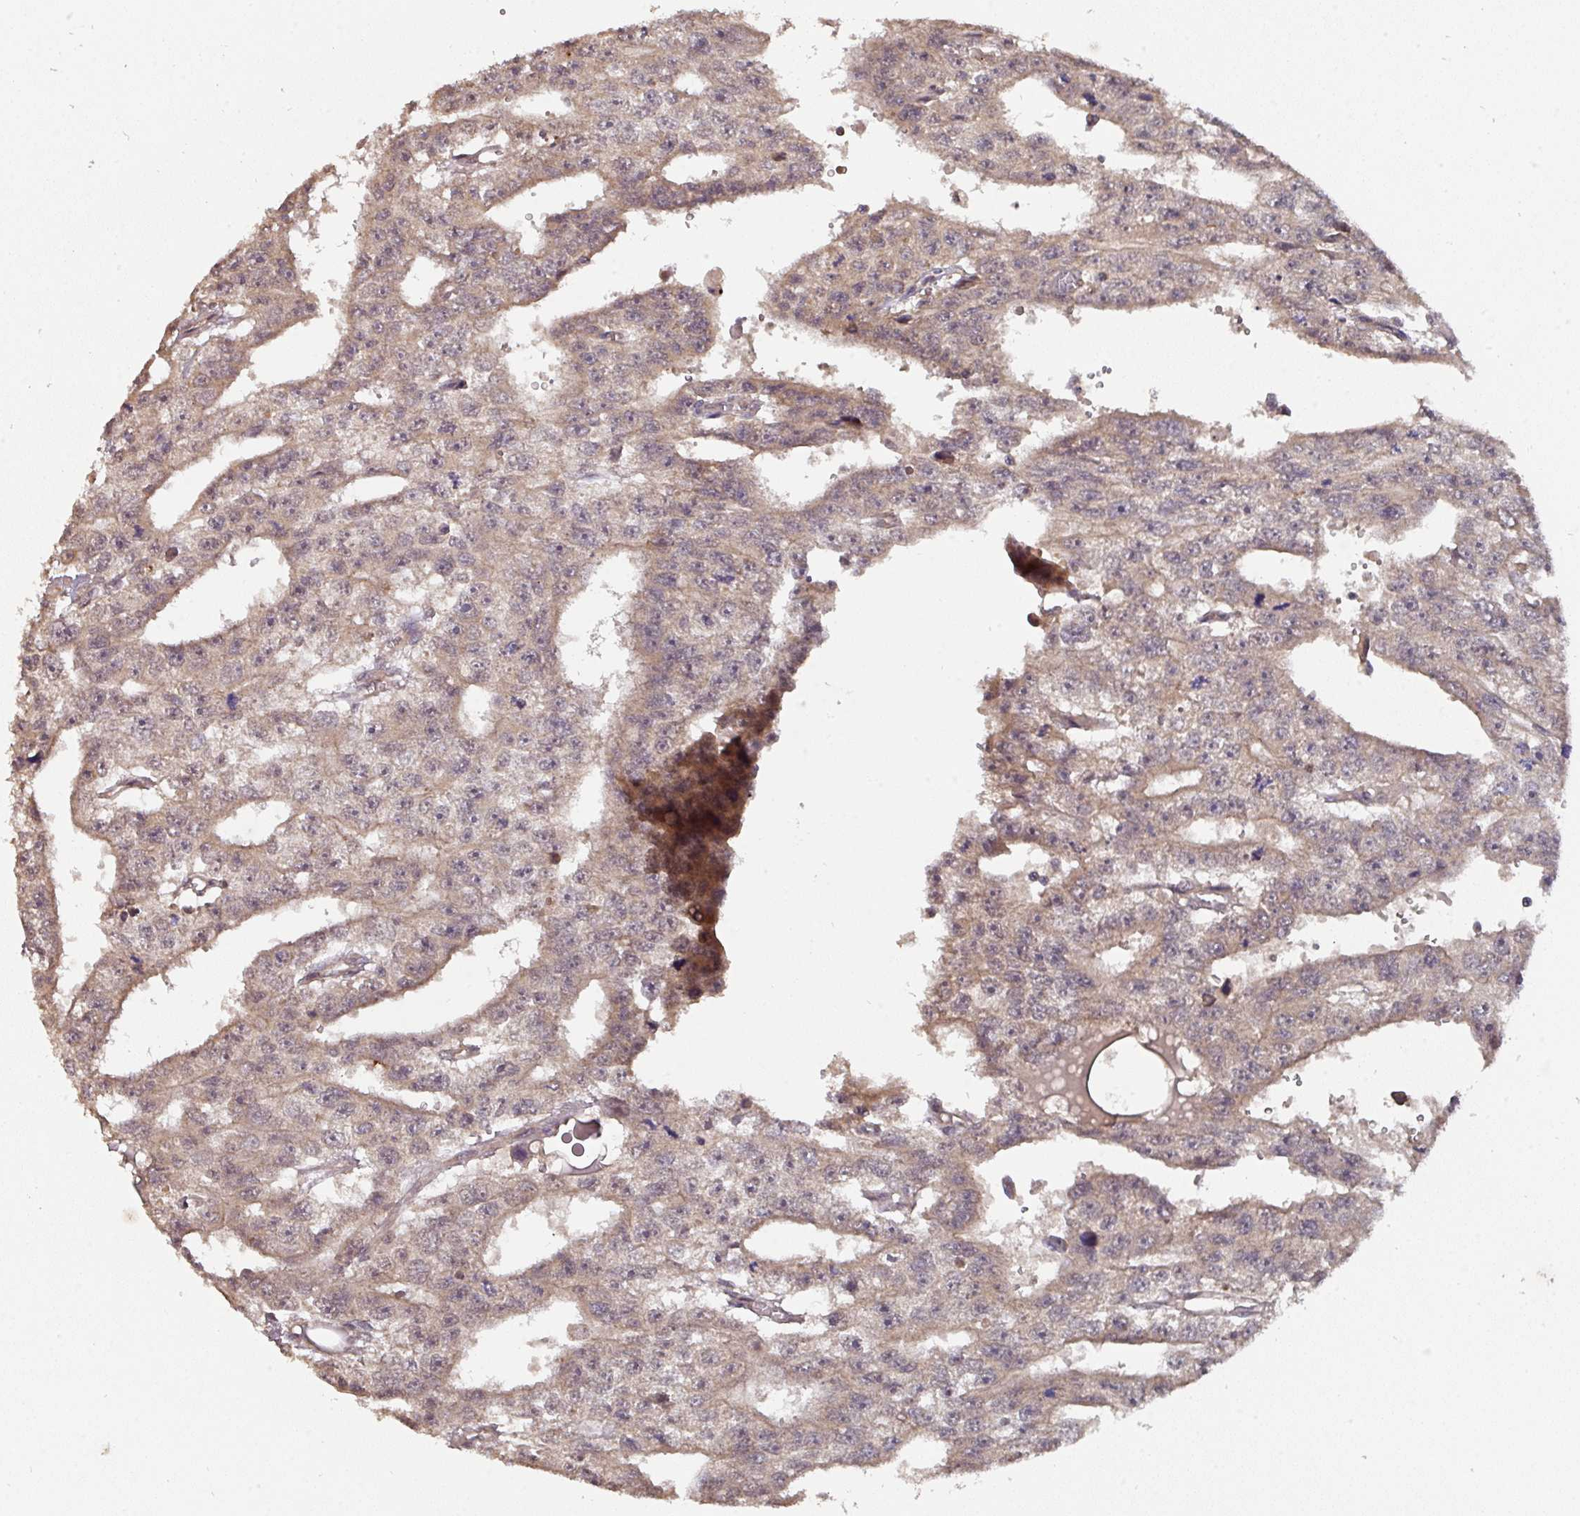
{"staining": {"intensity": "weak", "quantity": "25%-75%", "location": "cytoplasmic/membranous"}, "tissue": "testis cancer", "cell_type": "Tumor cells", "image_type": "cancer", "snomed": [{"axis": "morphology", "description": "Carcinoma, Embryonal, NOS"}, {"axis": "topography", "description": "Testis"}], "caption": "Weak cytoplasmic/membranous expression for a protein is seen in approximately 25%-75% of tumor cells of embryonal carcinoma (testis) using immunohistochemistry.", "gene": "ACVR2B", "patient": {"sex": "male", "age": 20}}